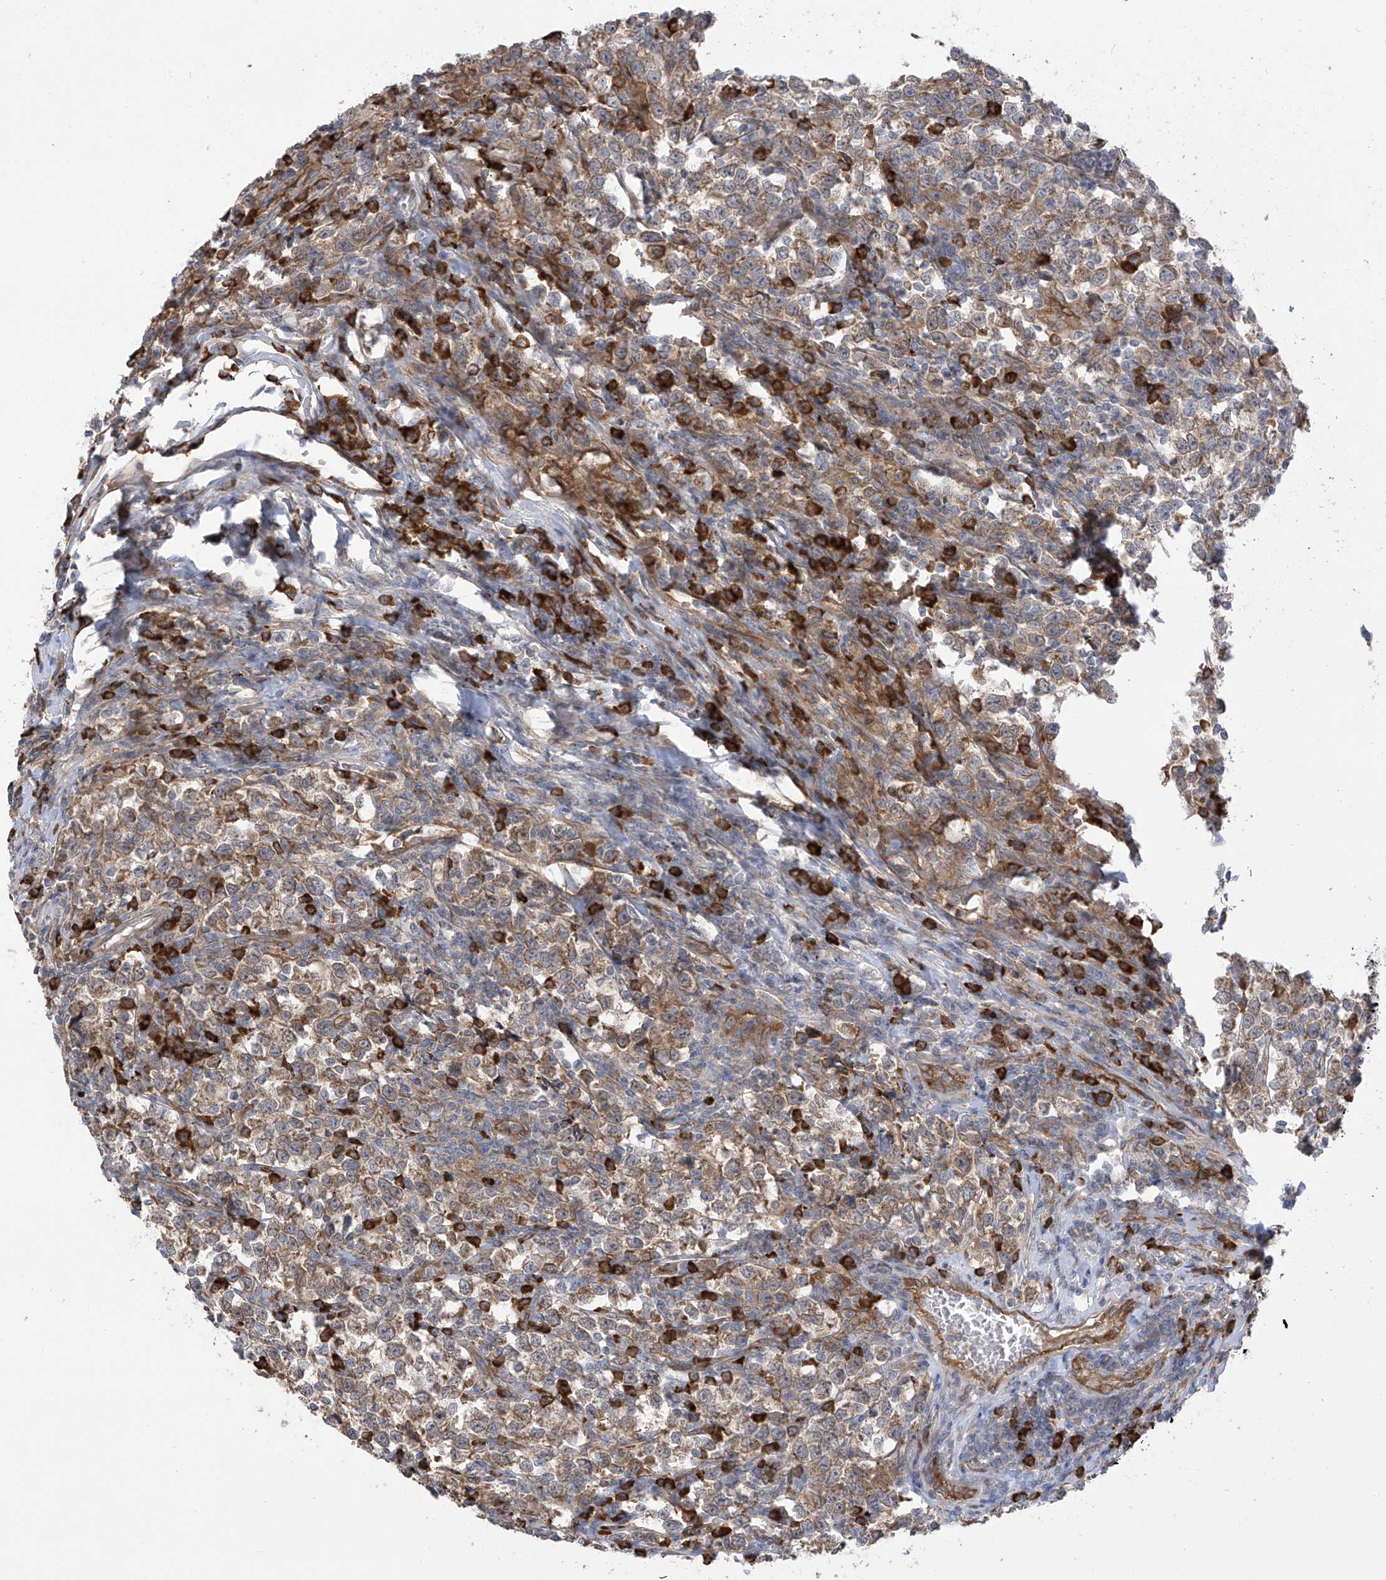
{"staining": {"intensity": "weak", "quantity": "25%-75%", "location": "cytoplasmic/membranous"}, "tissue": "testis cancer", "cell_type": "Tumor cells", "image_type": "cancer", "snomed": [{"axis": "morphology", "description": "Normal tissue, NOS"}, {"axis": "morphology", "description": "Seminoma, NOS"}, {"axis": "topography", "description": "Testis"}], "caption": "An image of testis cancer stained for a protein exhibits weak cytoplasmic/membranous brown staining in tumor cells.", "gene": "KIAA1522", "patient": {"sex": "male", "age": 43}}